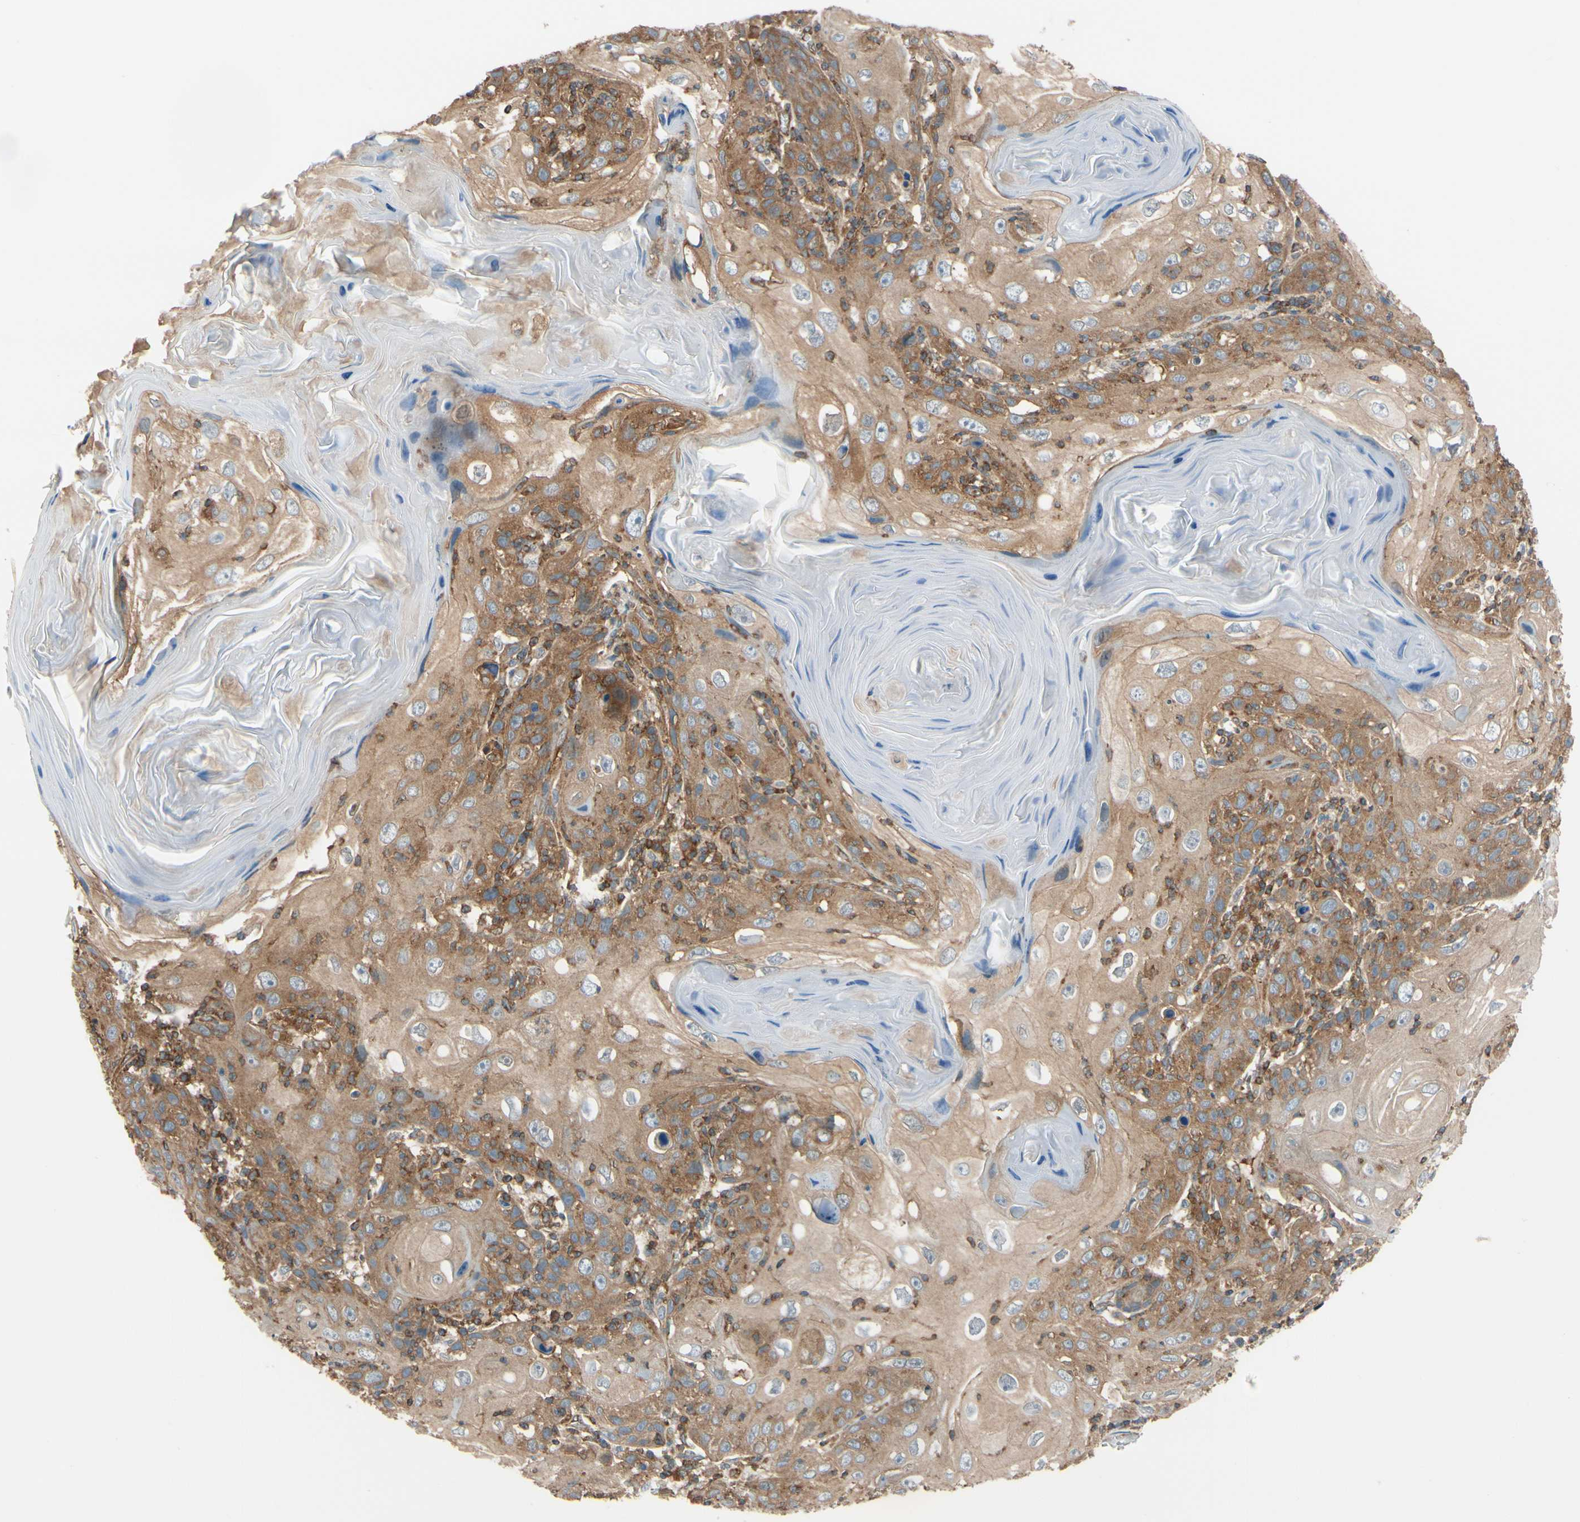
{"staining": {"intensity": "moderate", "quantity": ">75%", "location": "cytoplasmic/membranous"}, "tissue": "skin cancer", "cell_type": "Tumor cells", "image_type": "cancer", "snomed": [{"axis": "morphology", "description": "Squamous cell carcinoma, NOS"}, {"axis": "topography", "description": "Skin"}], "caption": "Skin cancer stained for a protein (brown) reveals moderate cytoplasmic/membranous positive positivity in approximately >75% of tumor cells.", "gene": "EPS15", "patient": {"sex": "female", "age": 88}}